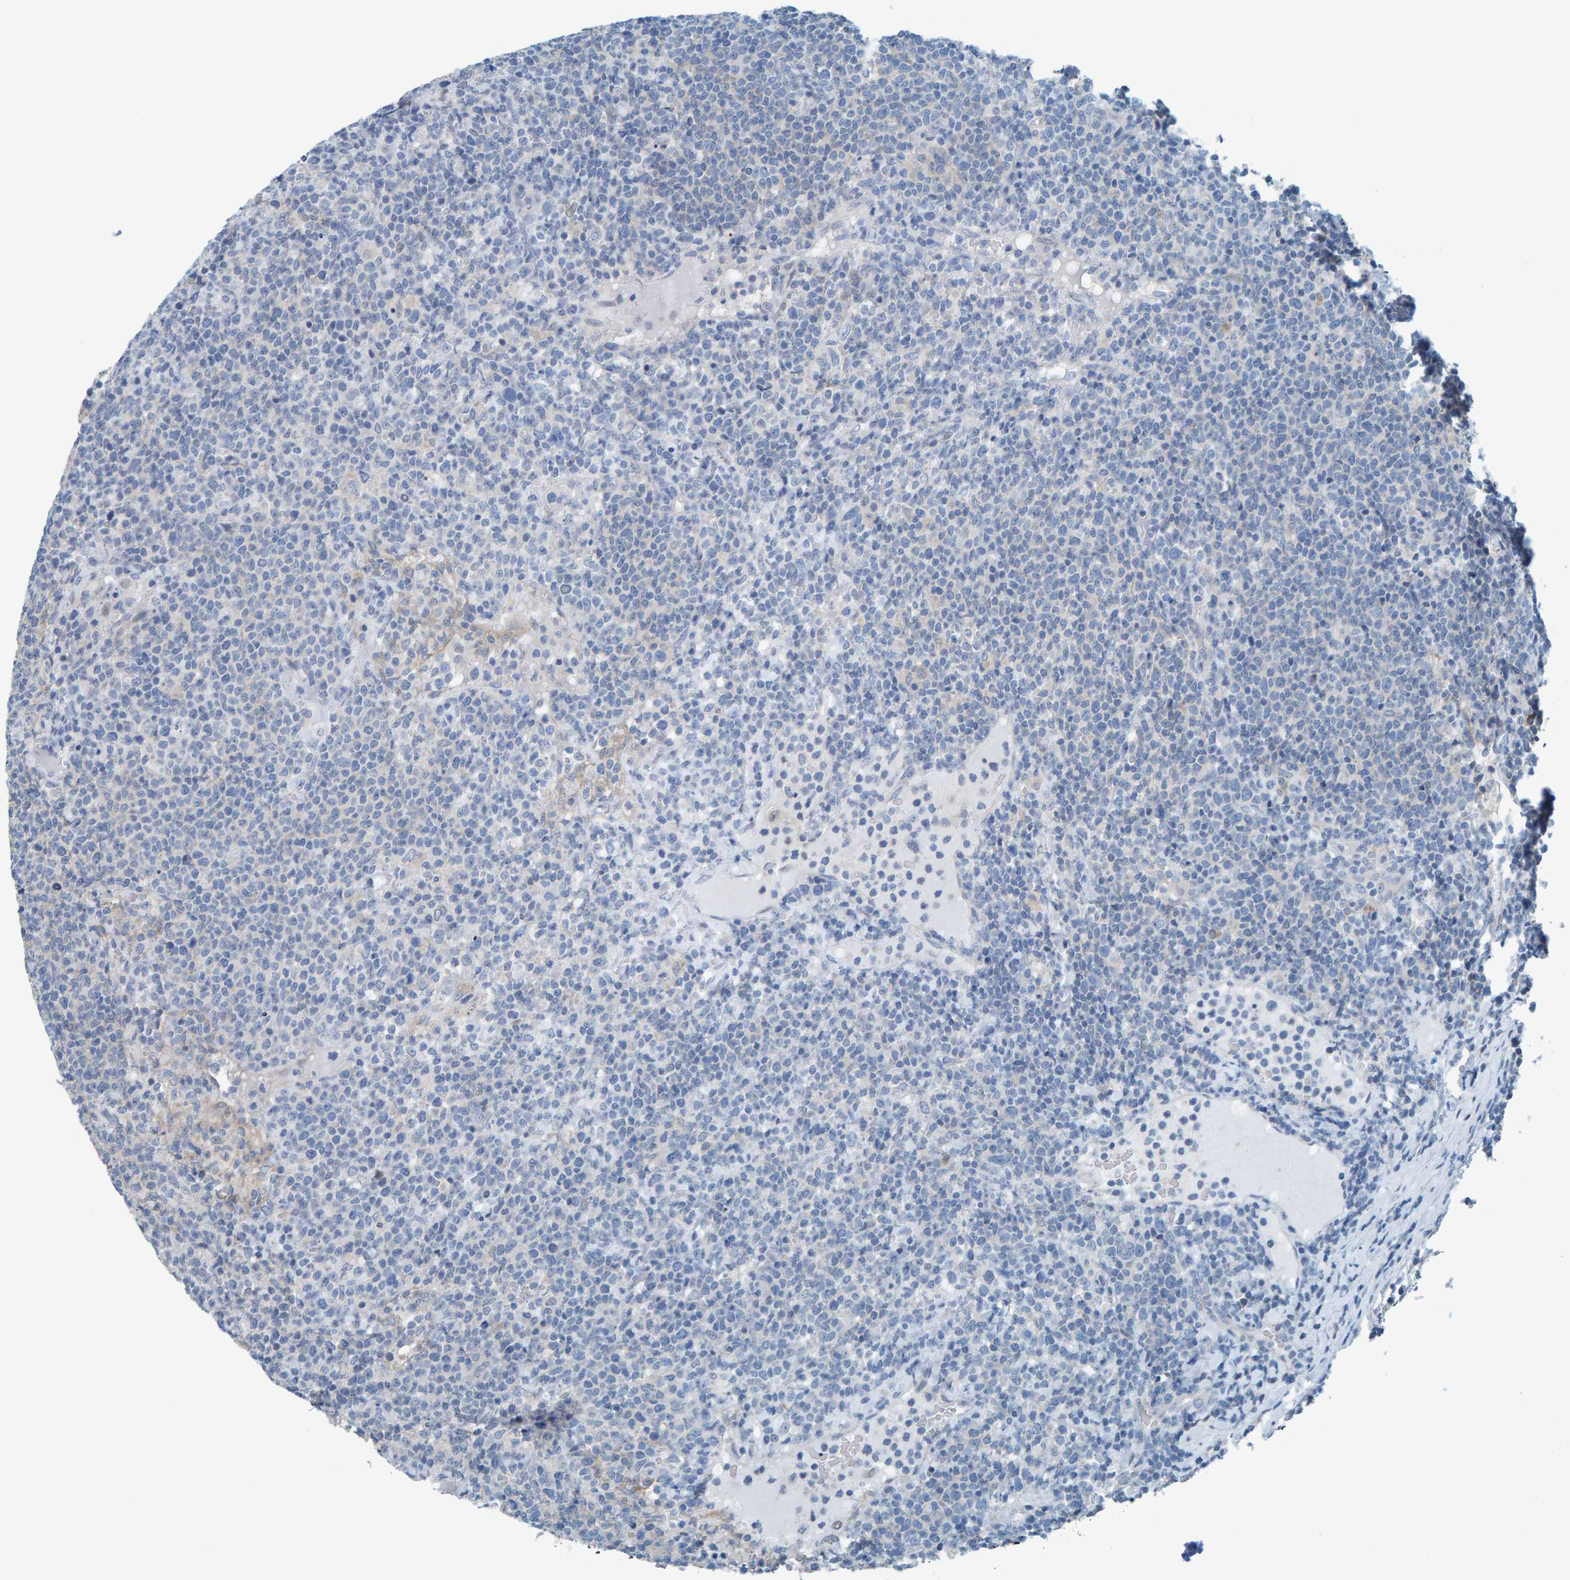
{"staining": {"intensity": "negative", "quantity": "none", "location": "none"}, "tissue": "lymphoma", "cell_type": "Tumor cells", "image_type": "cancer", "snomed": [{"axis": "morphology", "description": "Malignant lymphoma, non-Hodgkin's type, High grade"}, {"axis": "topography", "description": "Lymph node"}], "caption": "There is no significant positivity in tumor cells of lymphoma.", "gene": "CNP", "patient": {"sex": "male", "age": 61}}